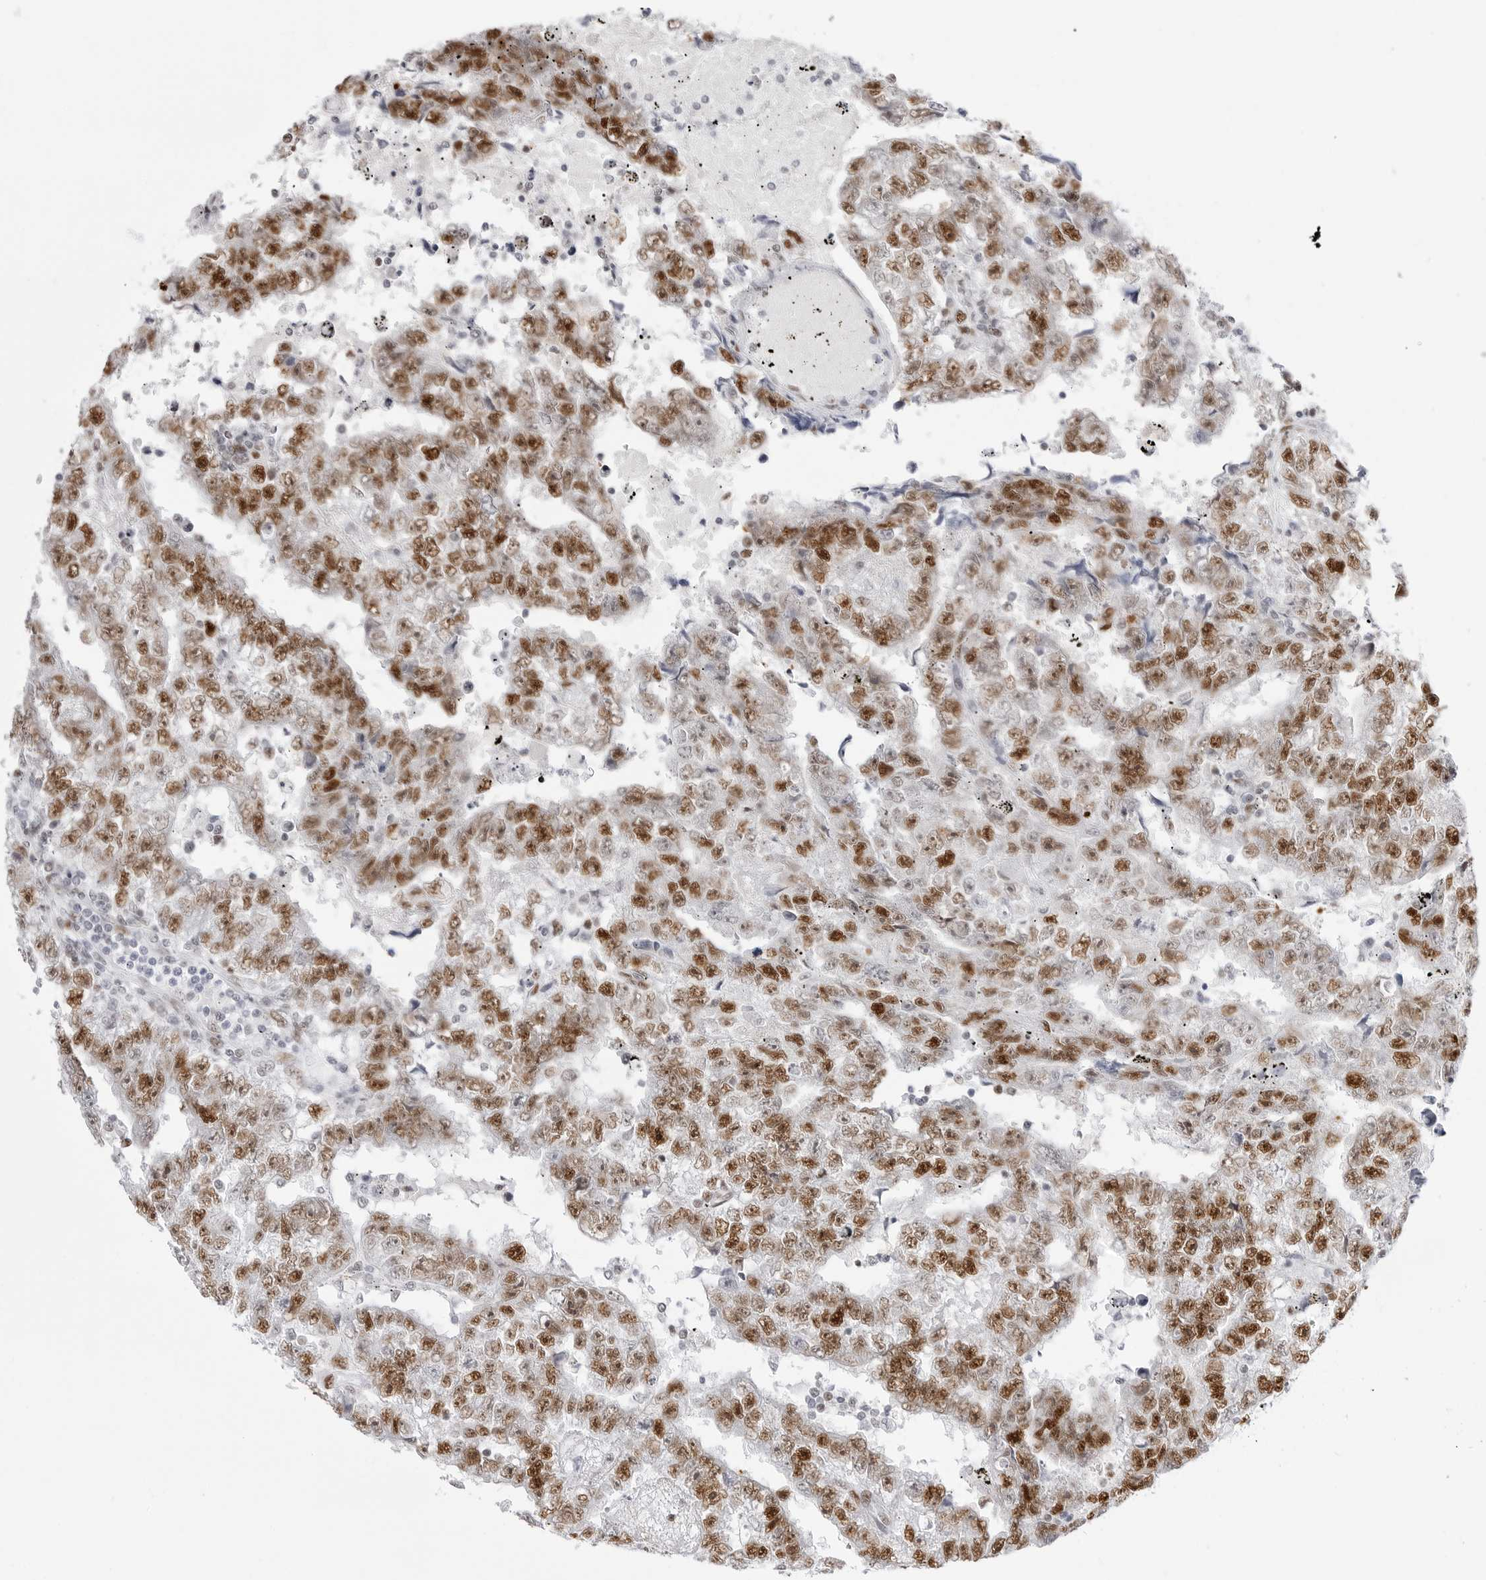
{"staining": {"intensity": "moderate", "quantity": ">75%", "location": "nuclear"}, "tissue": "testis cancer", "cell_type": "Tumor cells", "image_type": "cancer", "snomed": [{"axis": "morphology", "description": "Carcinoma, Embryonal, NOS"}, {"axis": "topography", "description": "Testis"}], "caption": "Protein positivity by IHC displays moderate nuclear staining in about >75% of tumor cells in testis cancer (embryonal carcinoma).", "gene": "NASP", "patient": {"sex": "male", "age": 25}}